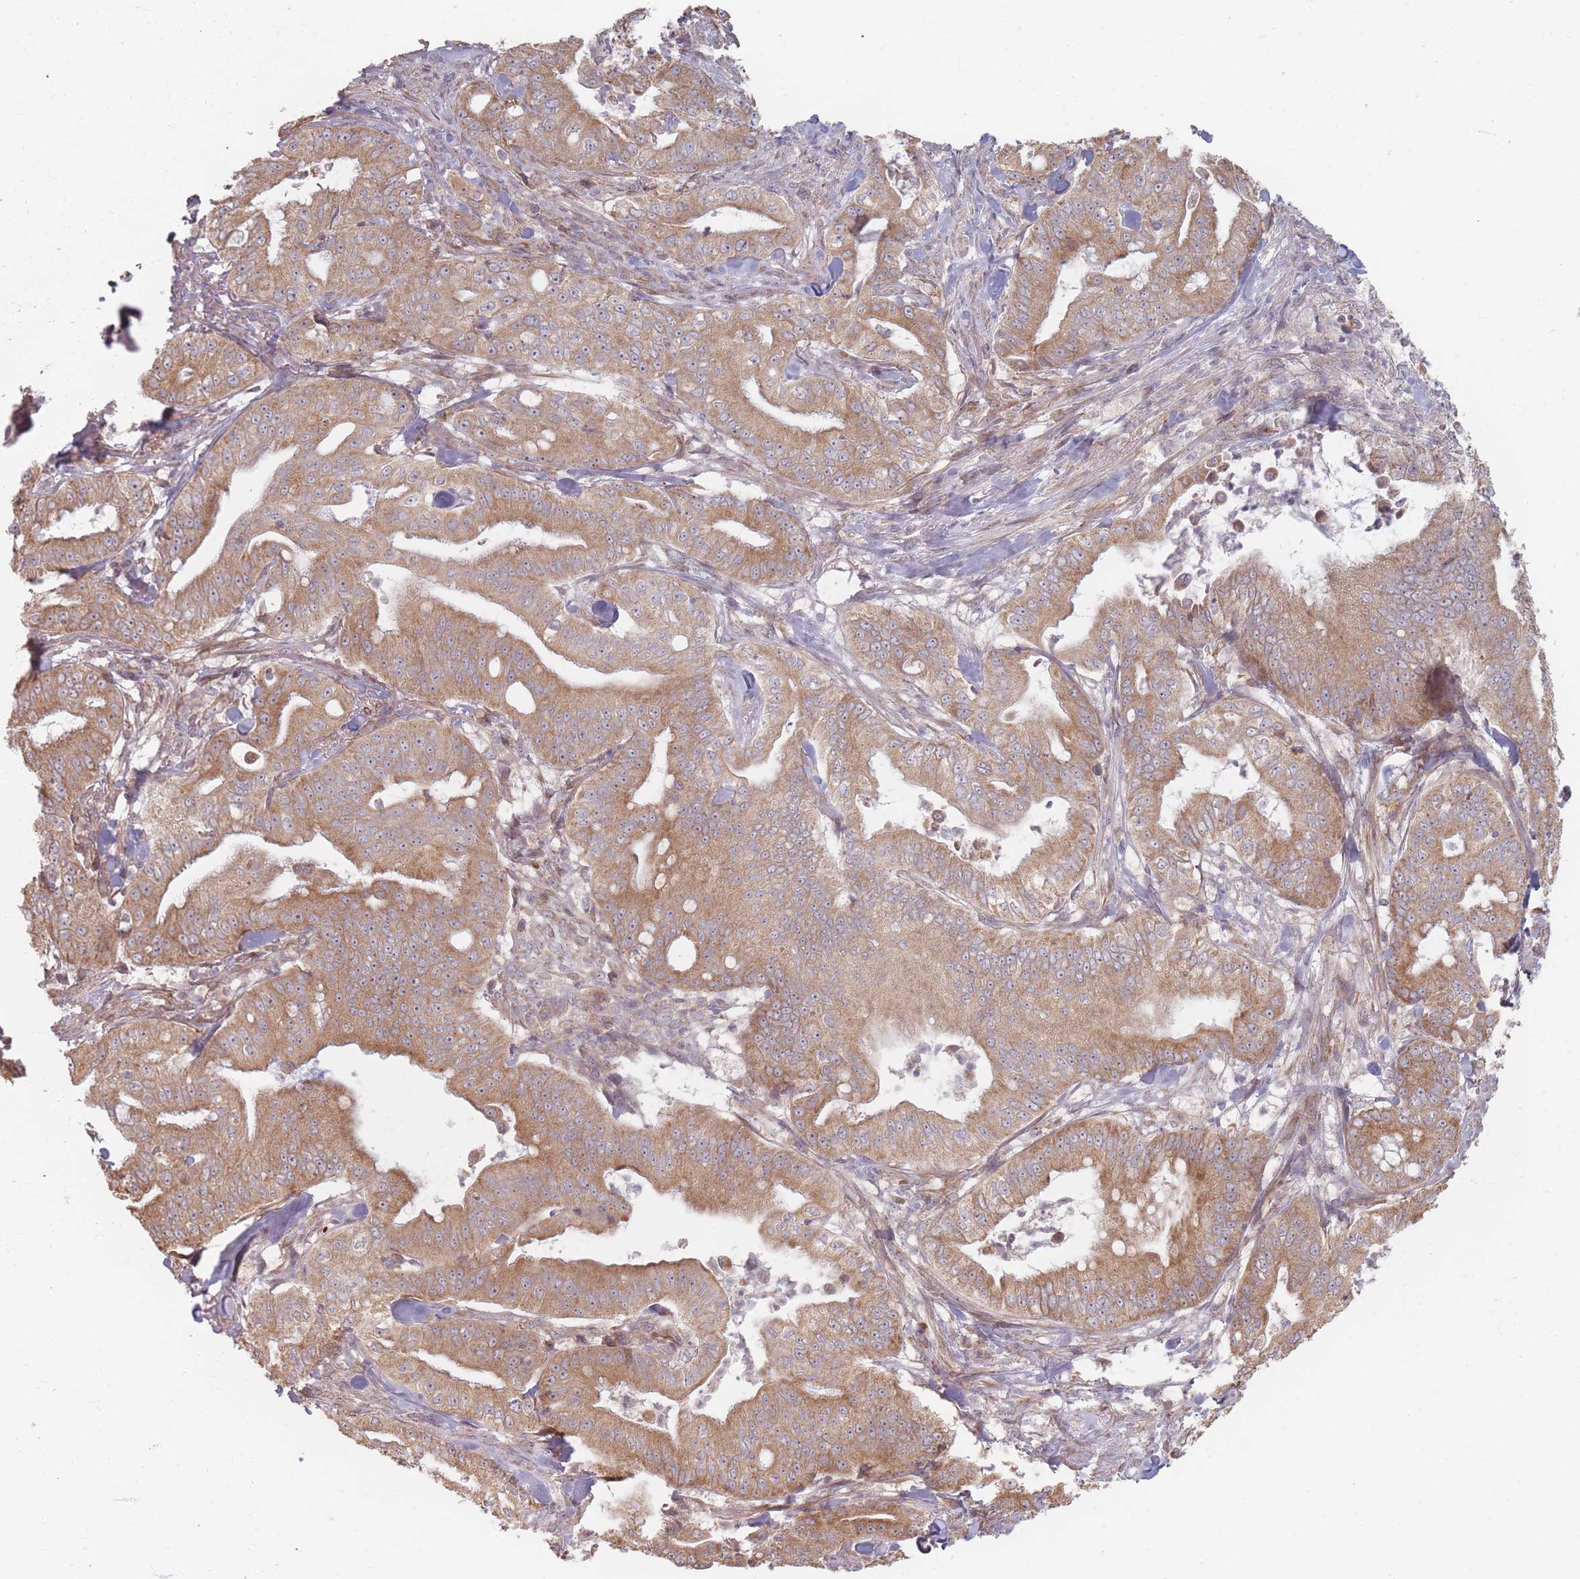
{"staining": {"intensity": "moderate", "quantity": ">75%", "location": "cytoplasmic/membranous"}, "tissue": "pancreatic cancer", "cell_type": "Tumor cells", "image_type": "cancer", "snomed": [{"axis": "morphology", "description": "Adenocarcinoma, NOS"}, {"axis": "topography", "description": "Pancreas"}], "caption": "This micrograph shows pancreatic adenocarcinoma stained with immunohistochemistry (IHC) to label a protein in brown. The cytoplasmic/membranous of tumor cells show moderate positivity for the protein. Nuclei are counter-stained blue.", "gene": "MRPS6", "patient": {"sex": "male", "age": 71}}